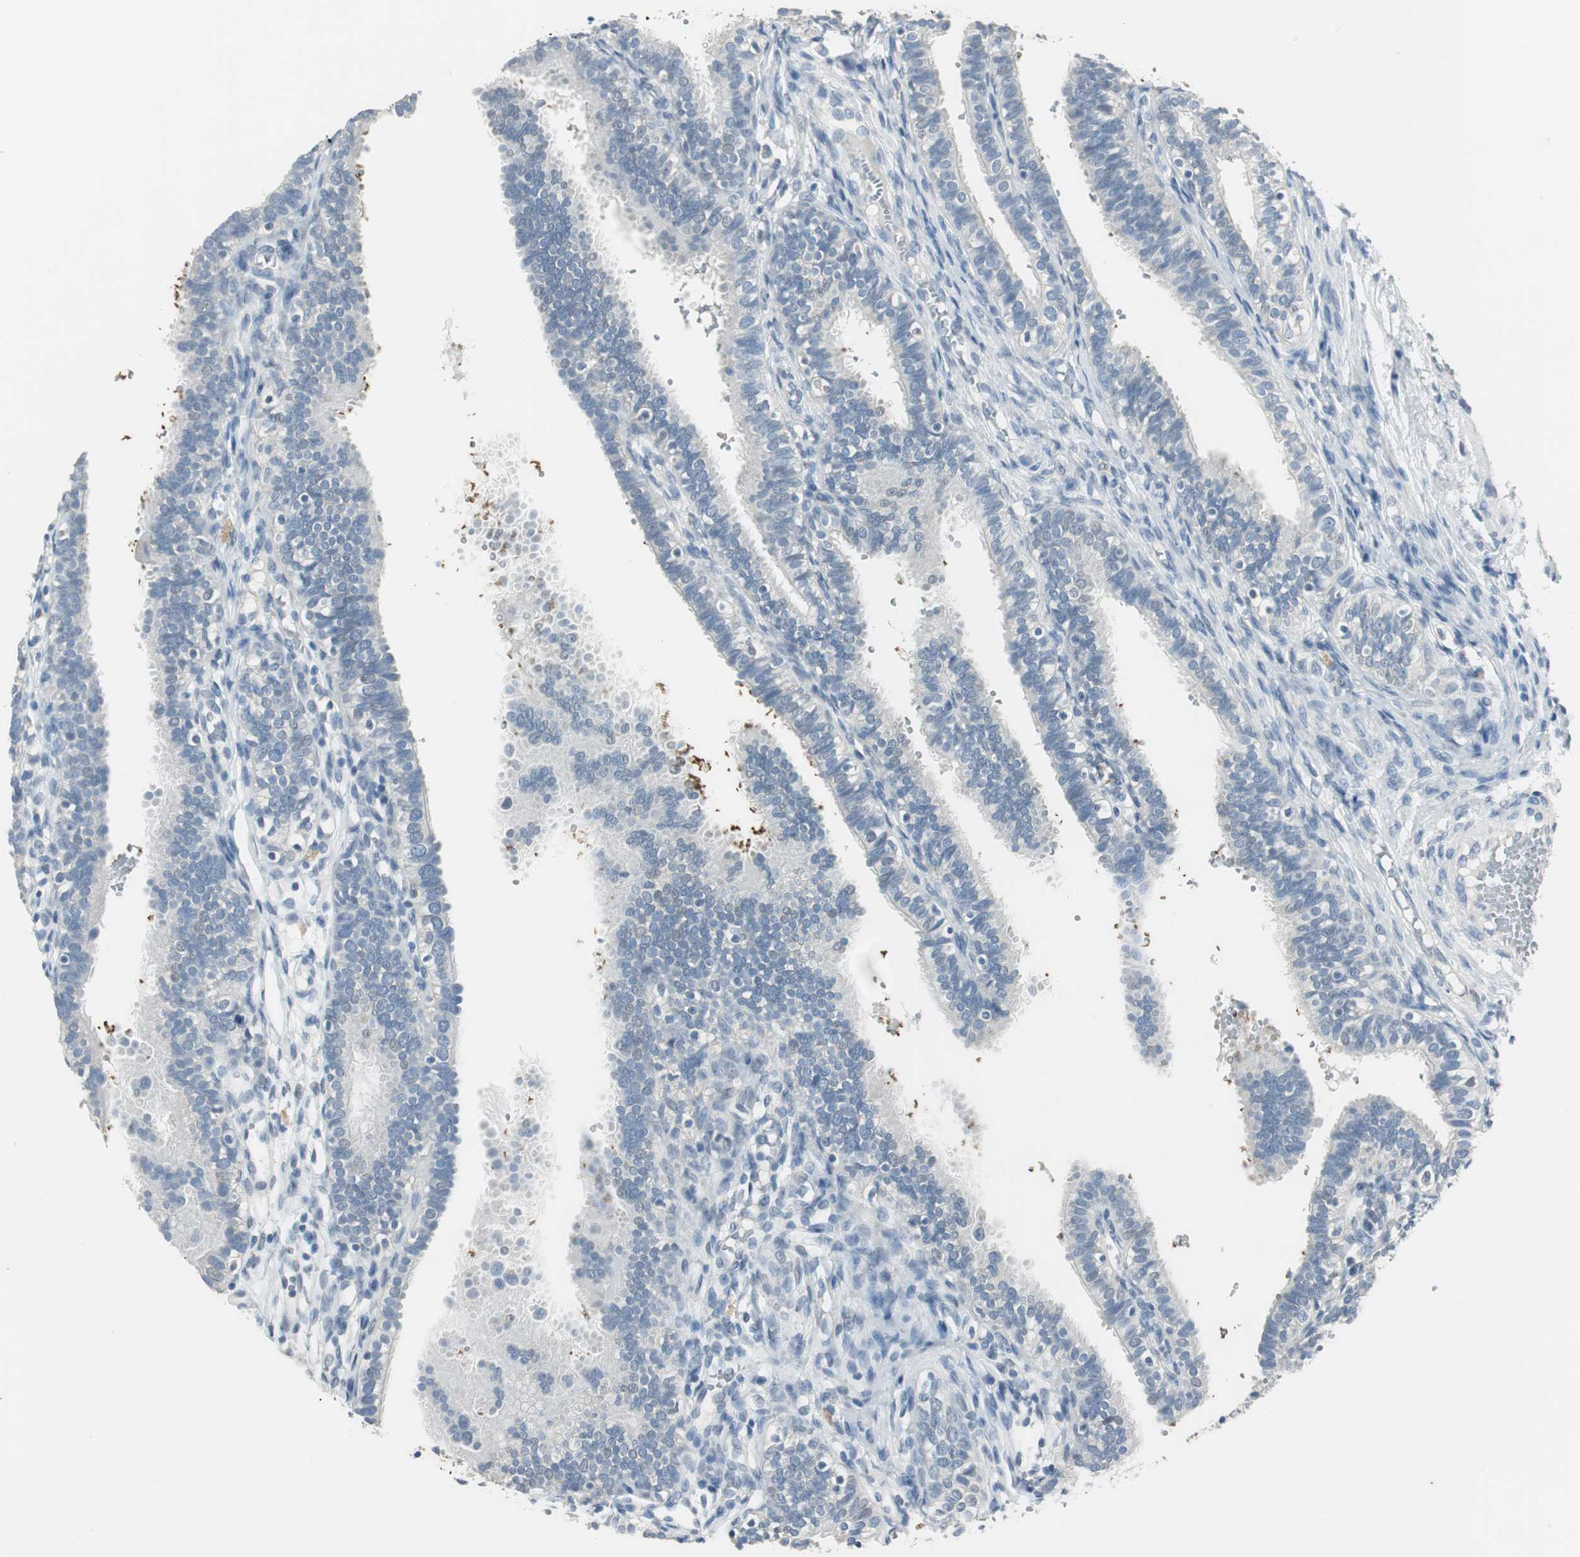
{"staining": {"intensity": "negative", "quantity": "none", "location": "none"}, "tissue": "fallopian tube", "cell_type": "Glandular cells", "image_type": "normal", "snomed": [{"axis": "morphology", "description": "Normal tissue, NOS"}, {"axis": "topography", "description": "Fallopian tube"}, {"axis": "topography", "description": "Placenta"}], "caption": "Immunohistochemistry image of normal fallopian tube stained for a protein (brown), which exhibits no expression in glandular cells.", "gene": "MSTO1", "patient": {"sex": "female", "age": 34}}